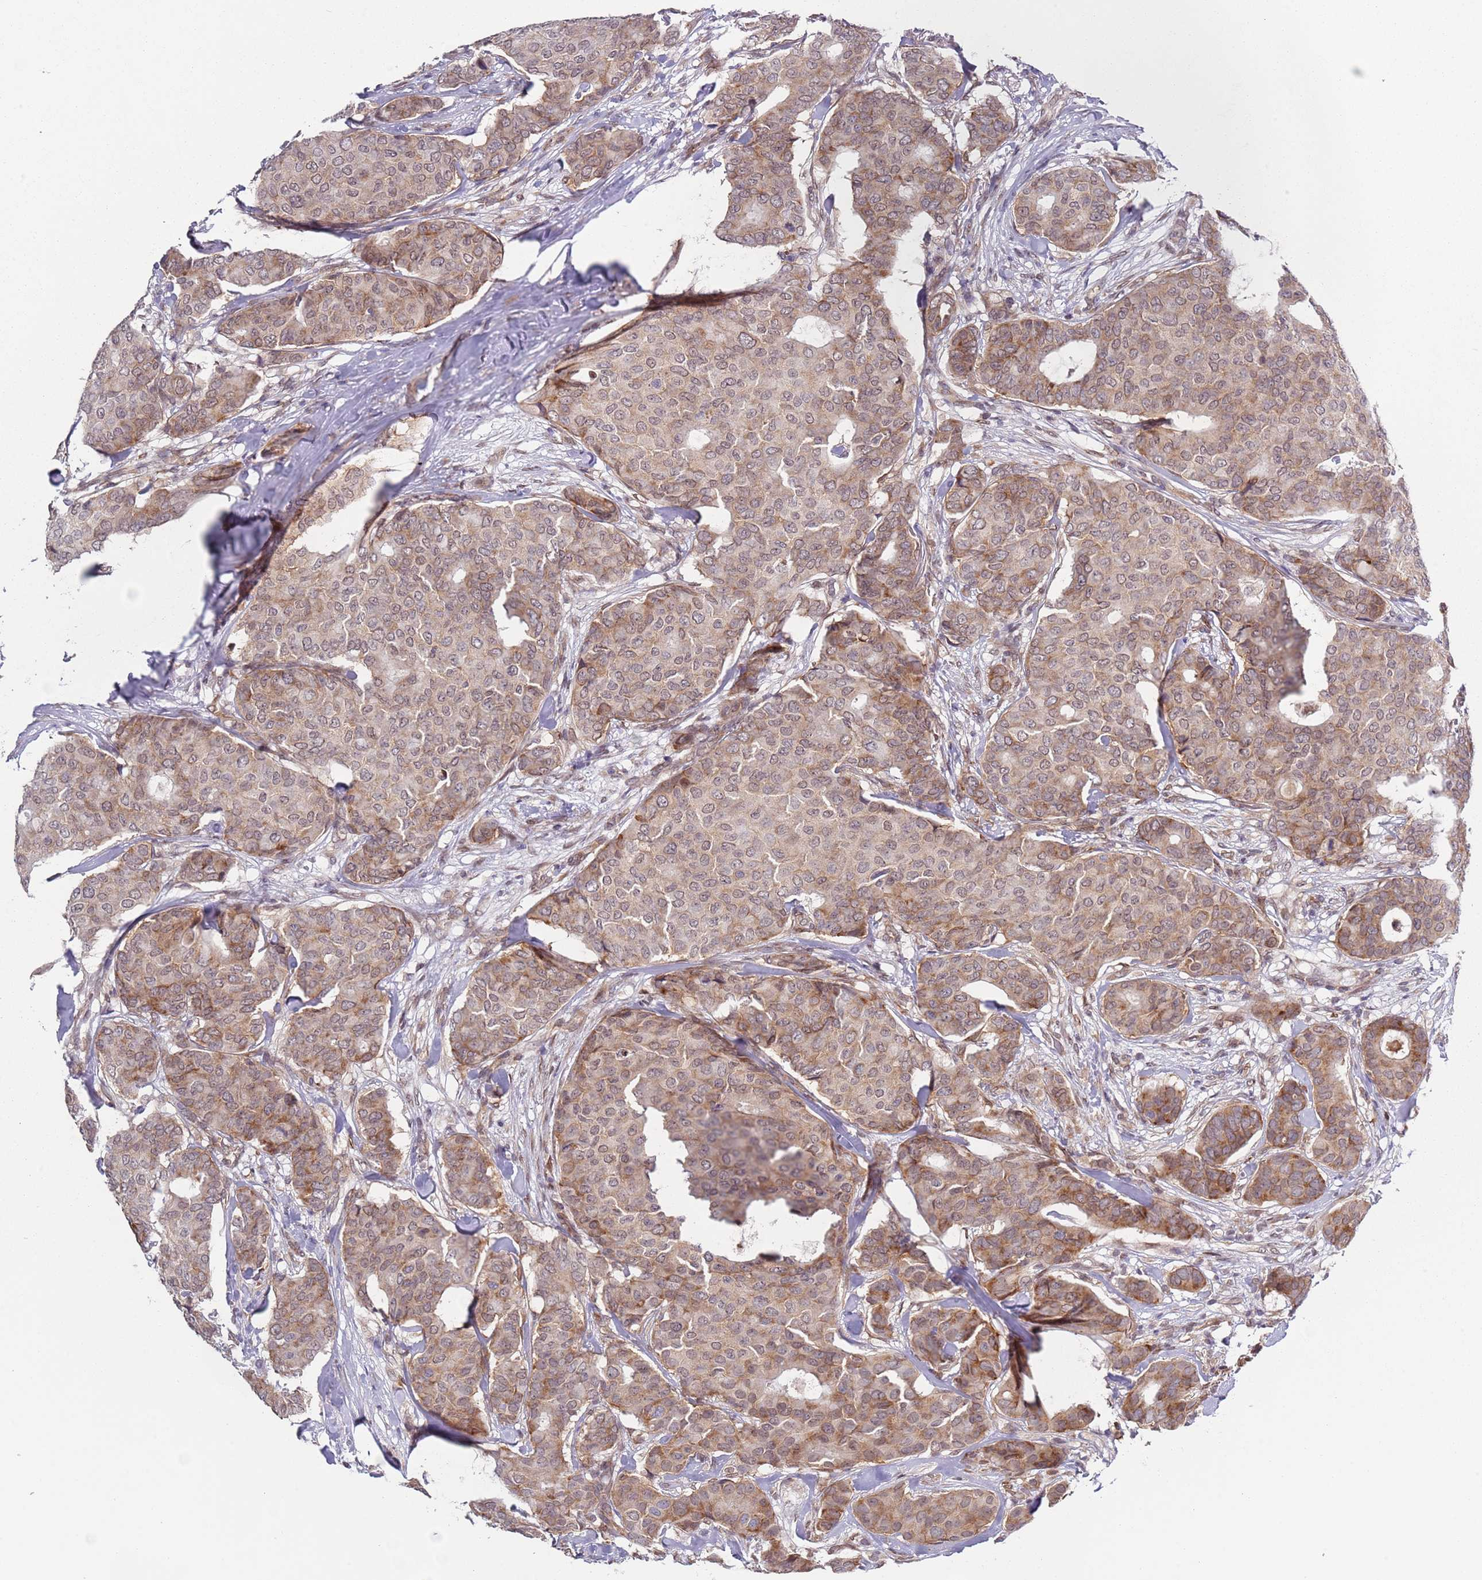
{"staining": {"intensity": "moderate", "quantity": "25%-75%", "location": "cytoplasmic/membranous,nuclear"}, "tissue": "breast cancer", "cell_type": "Tumor cells", "image_type": "cancer", "snomed": [{"axis": "morphology", "description": "Duct carcinoma"}, {"axis": "topography", "description": "Breast"}], "caption": "Breast cancer stained with a brown dye demonstrates moderate cytoplasmic/membranous and nuclear positive expression in about 25%-75% of tumor cells.", "gene": "SLC25A32", "patient": {"sex": "female", "age": 75}}